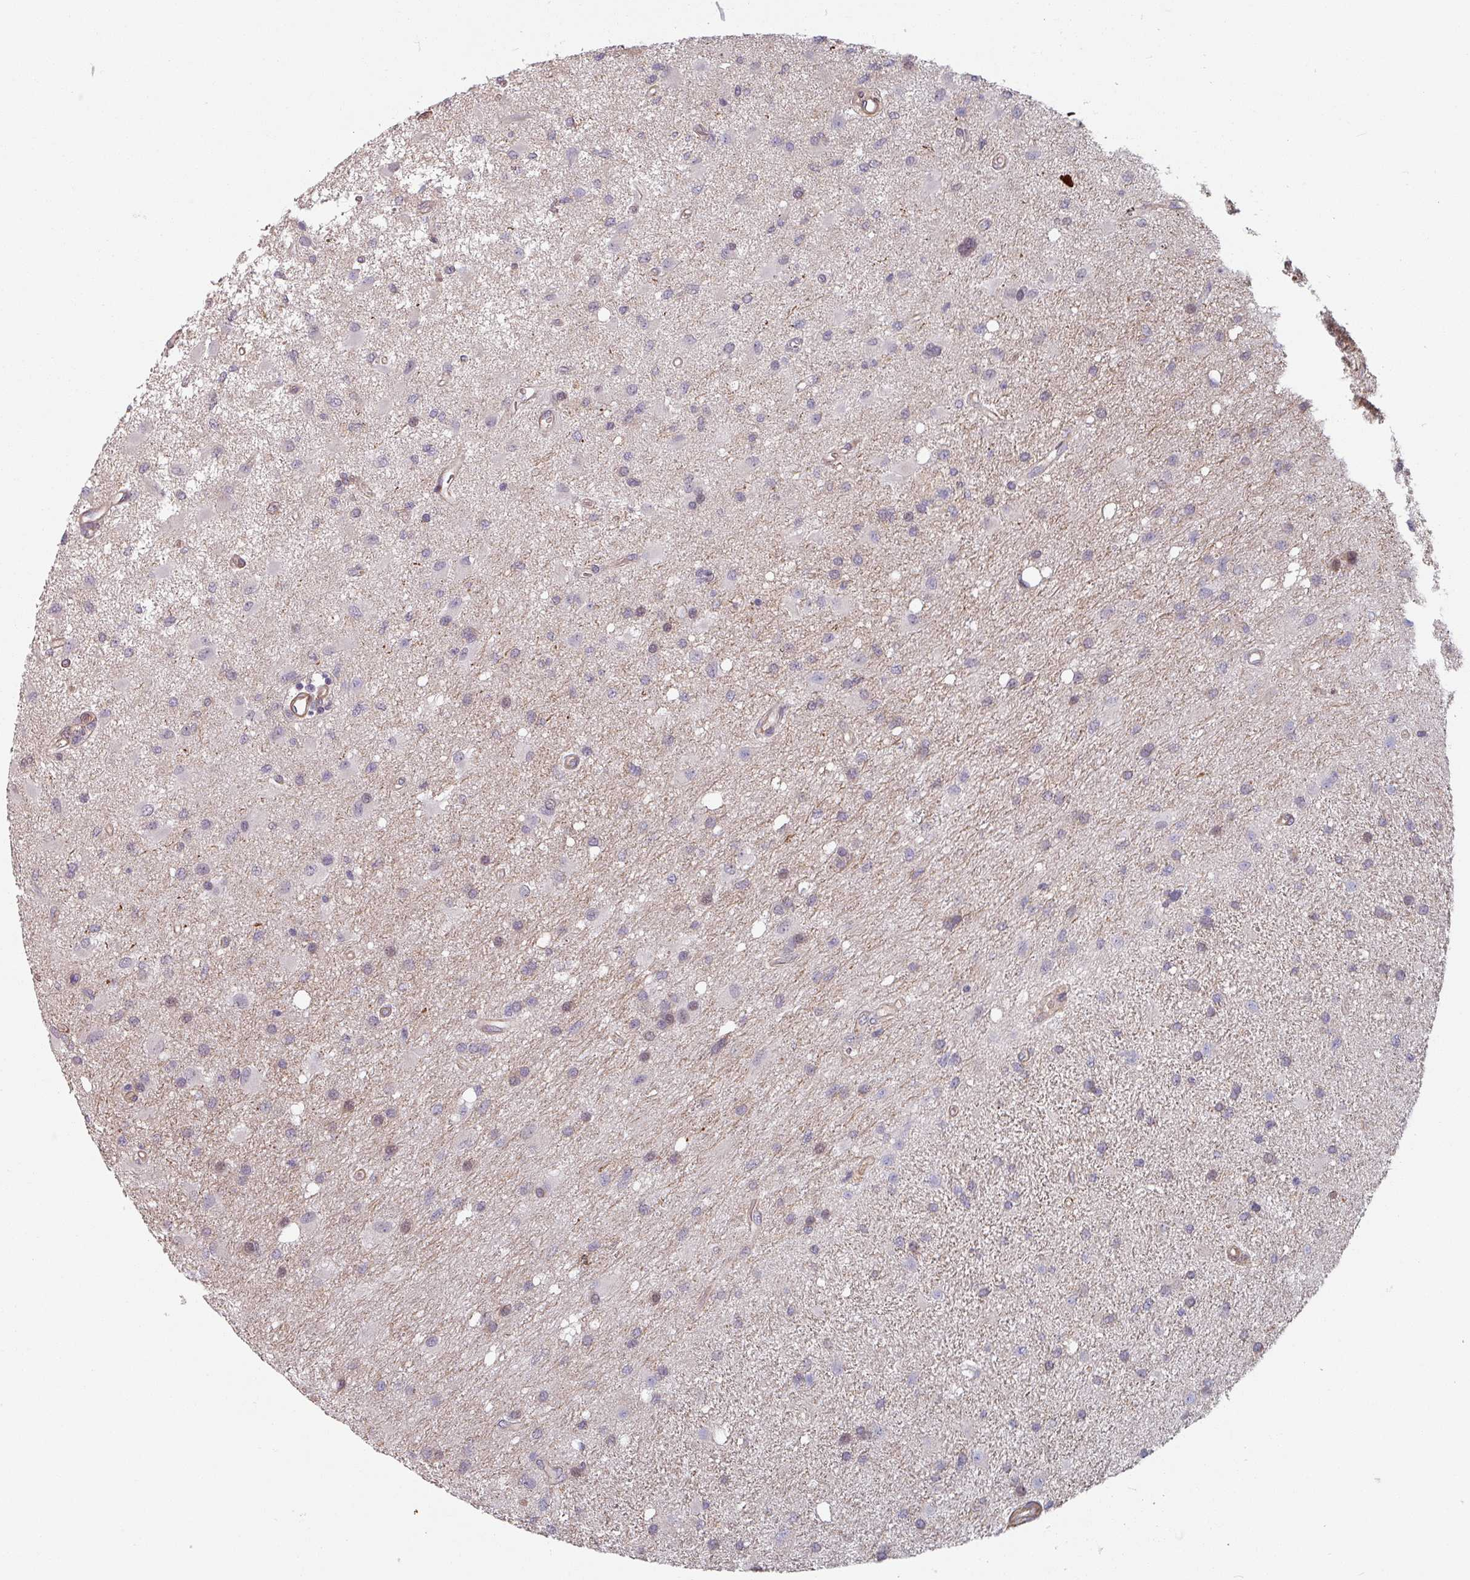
{"staining": {"intensity": "weak", "quantity": "<25%", "location": "nuclear"}, "tissue": "glioma", "cell_type": "Tumor cells", "image_type": "cancer", "snomed": [{"axis": "morphology", "description": "Glioma, malignant, High grade"}, {"axis": "topography", "description": "Brain"}], "caption": "DAB (3,3'-diaminobenzidine) immunohistochemical staining of human glioma exhibits no significant expression in tumor cells.", "gene": "C4BPB", "patient": {"sex": "male", "age": 67}}